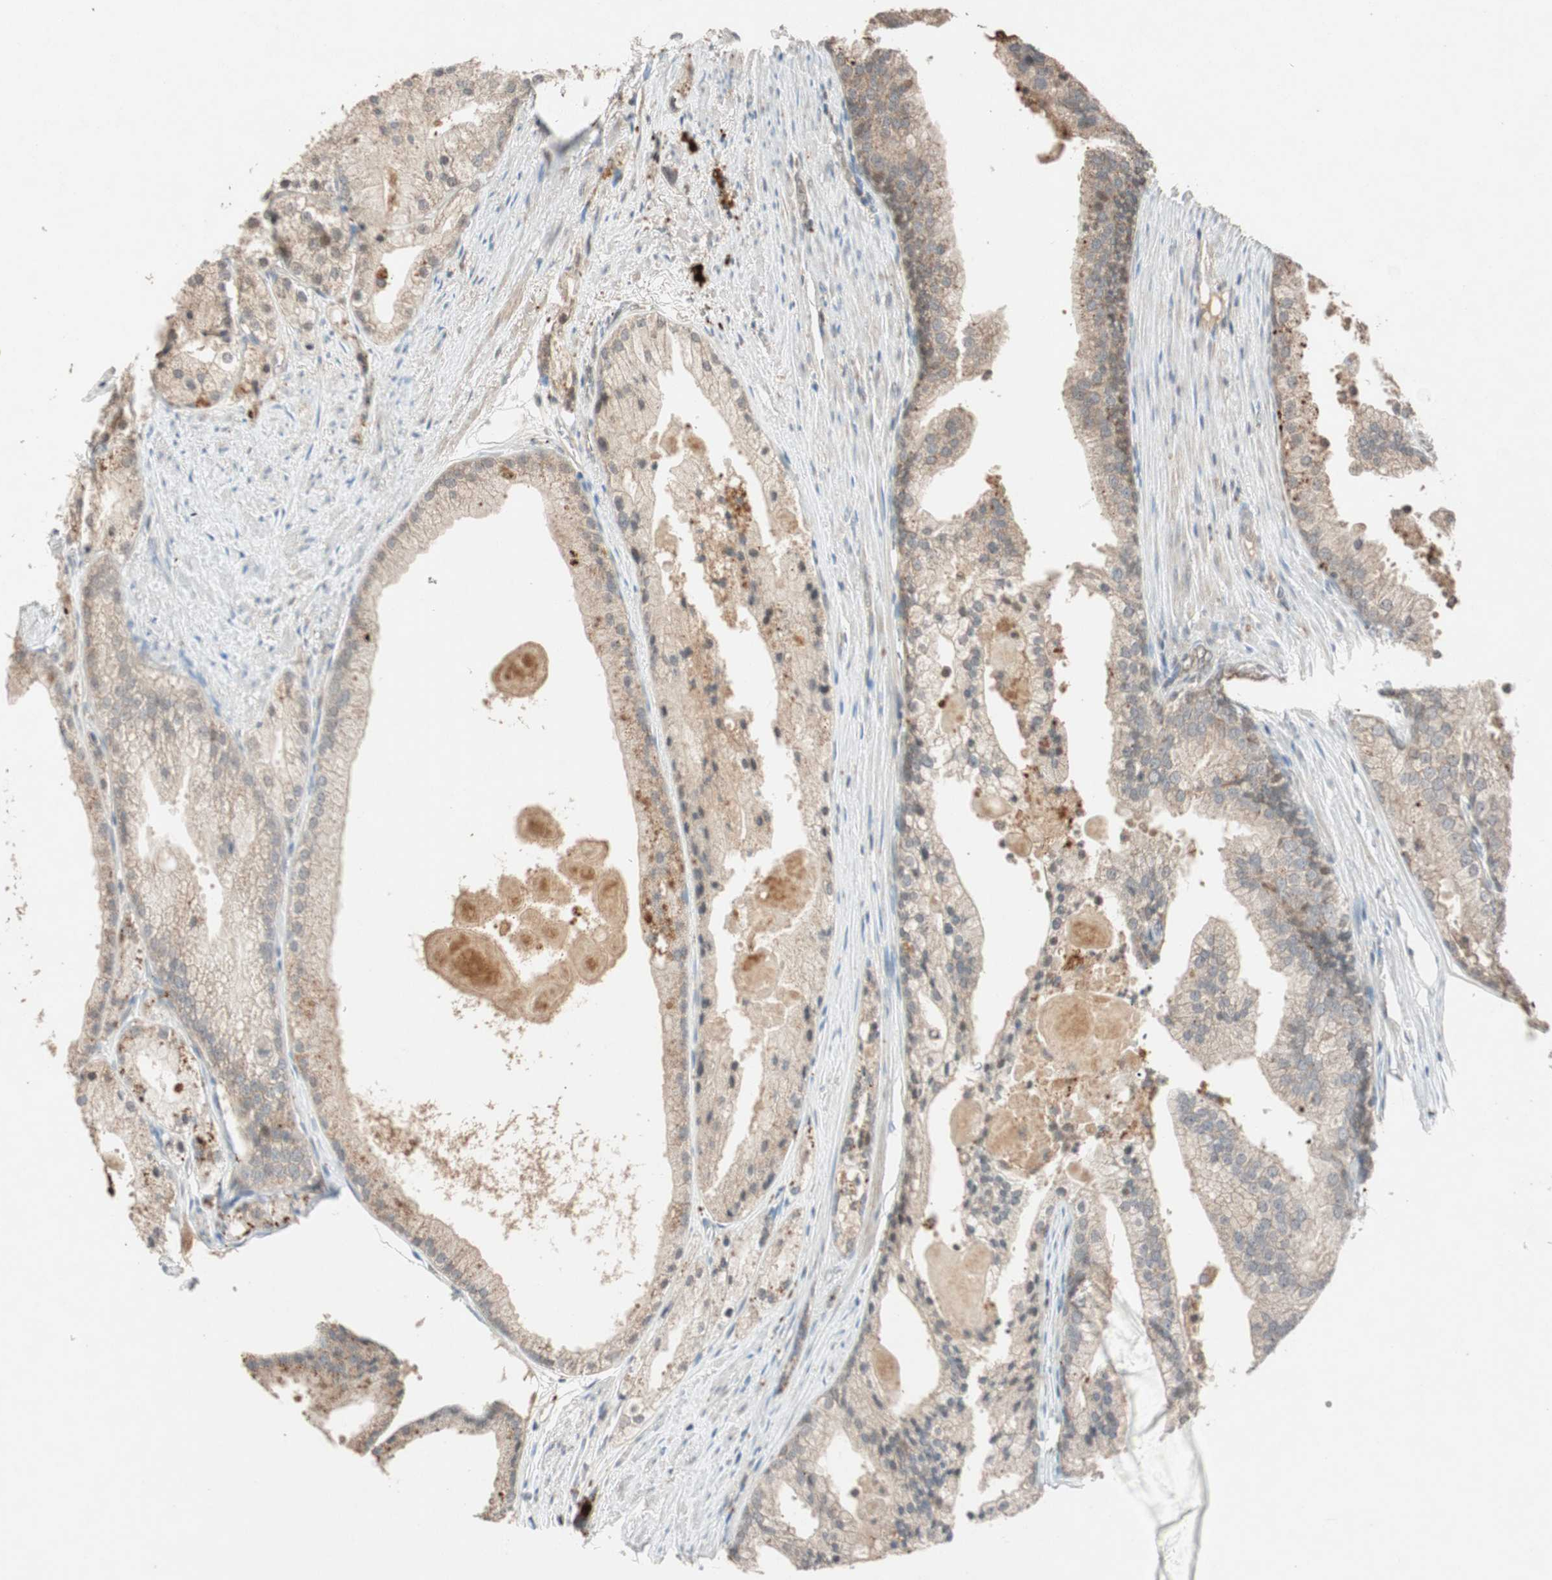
{"staining": {"intensity": "weak", "quantity": ">75%", "location": "cytoplasmic/membranous"}, "tissue": "prostate cancer", "cell_type": "Tumor cells", "image_type": "cancer", "snomed": [{"axis": "morphology", "description": "Adenocarcinoma, Low grade"}, {"axis": "topography", "description": "Prostate"}], "caption": "The micrograph displays staining of prostate adenocarcinoma (low-grade), revealing weak cytoplasmic/membranous protein expression (brown color) within tumor cells.", "gene": "GLB1", "patient": {"sex": "male", "age": 69}}